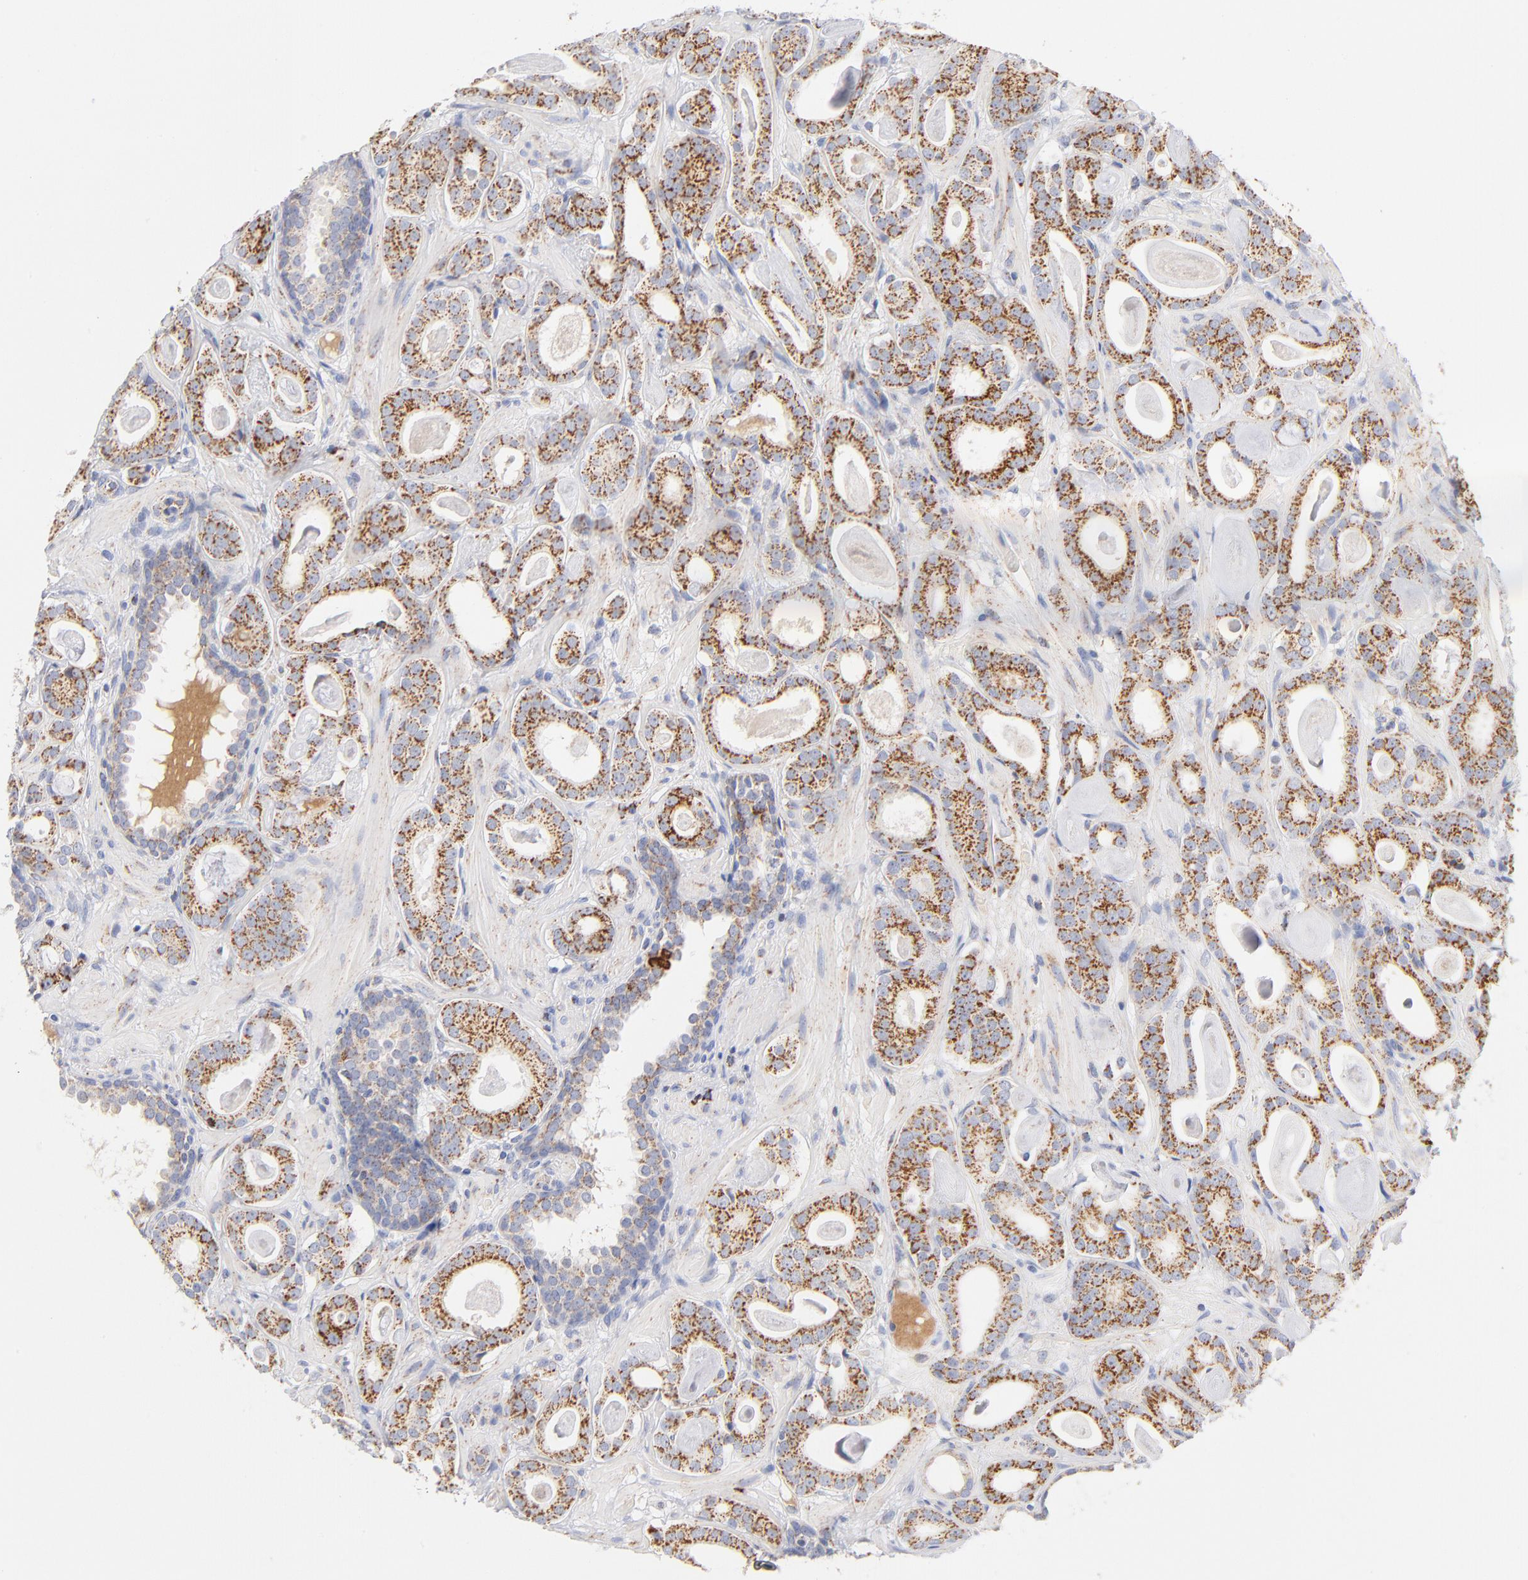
{"staining": {"intensity": "moderate", "quantity": ">75%", "location": "cytoplasmic/membranous"}, "tissue": "prostate cancer", "cell_type": "Tumor cells", "image_type": "cancer", "snomed": [{"axis": "morphology", "description": "Adenocarcinoma, Low grade"}, {"axis": "topography", "description": "Prostate"}], "caption": "A brown stain highlights moderate cytoplasmic/membranous positivity of a protein in prostate cancer tumor cells.", "gene": "DLAT", "patient": {"sex": "male", "age": 57}}